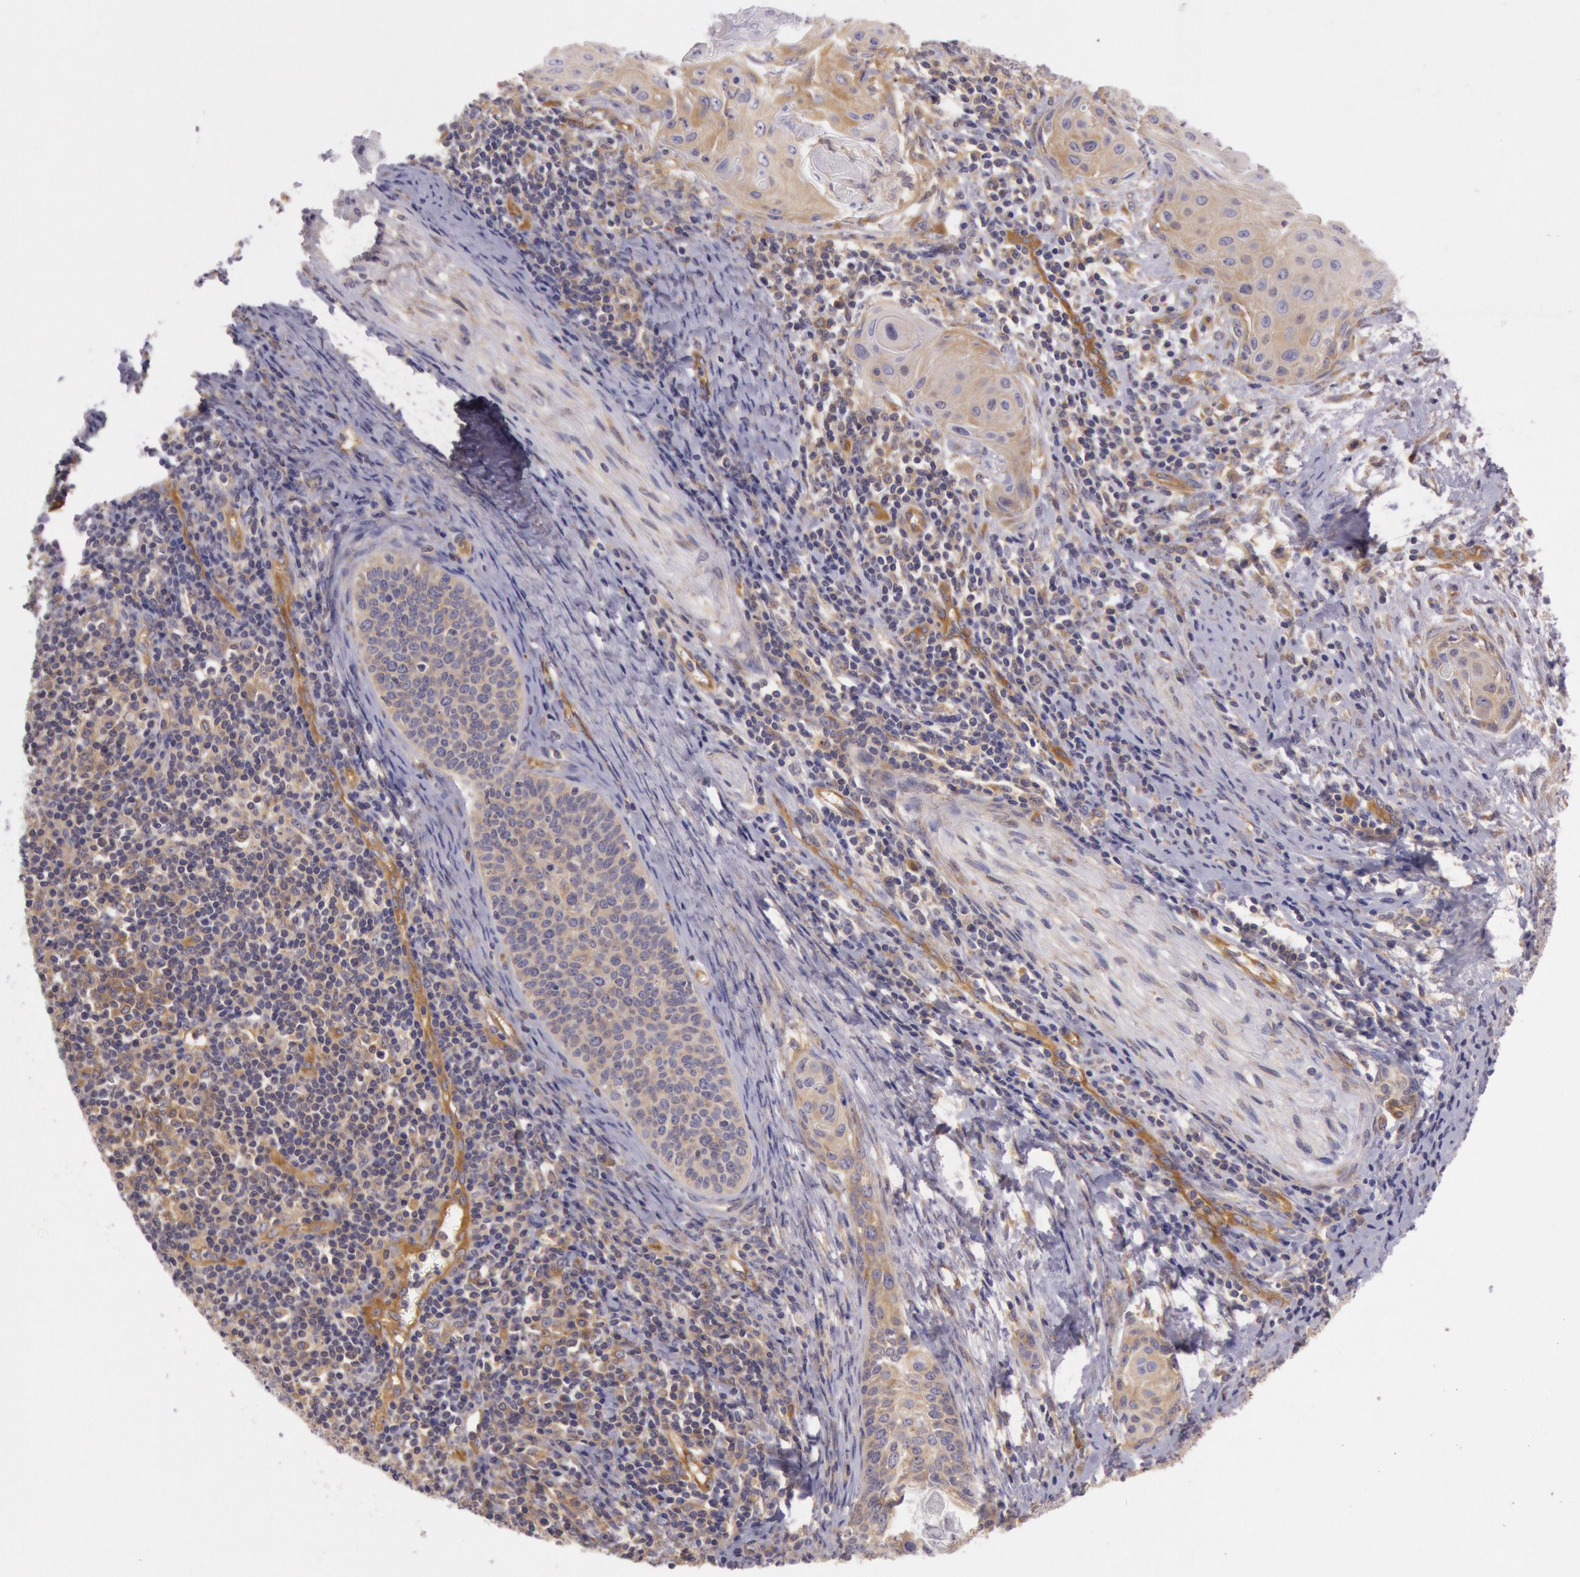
{"staining": {"intensity": "weak", "quantity": ">75%", "location": "cytoplasmic/membranous"}, "tissue": "cervical cancer", "cell_type": "Tumor cells", "image_type": "cancer", "snomed": [{"axis": "morphology", "description": "Squamous cell carcinoma, NOS"}, {"axis": "topography", "description": "Cervix"}], "caption": "Cervical cancer stained for a protein (brown) displays weak cytoplasmic/membranous positive staining in about >75% of tumor cells.", "gene": "CHUK", "patient": {"sex": "female", "age": 33}}